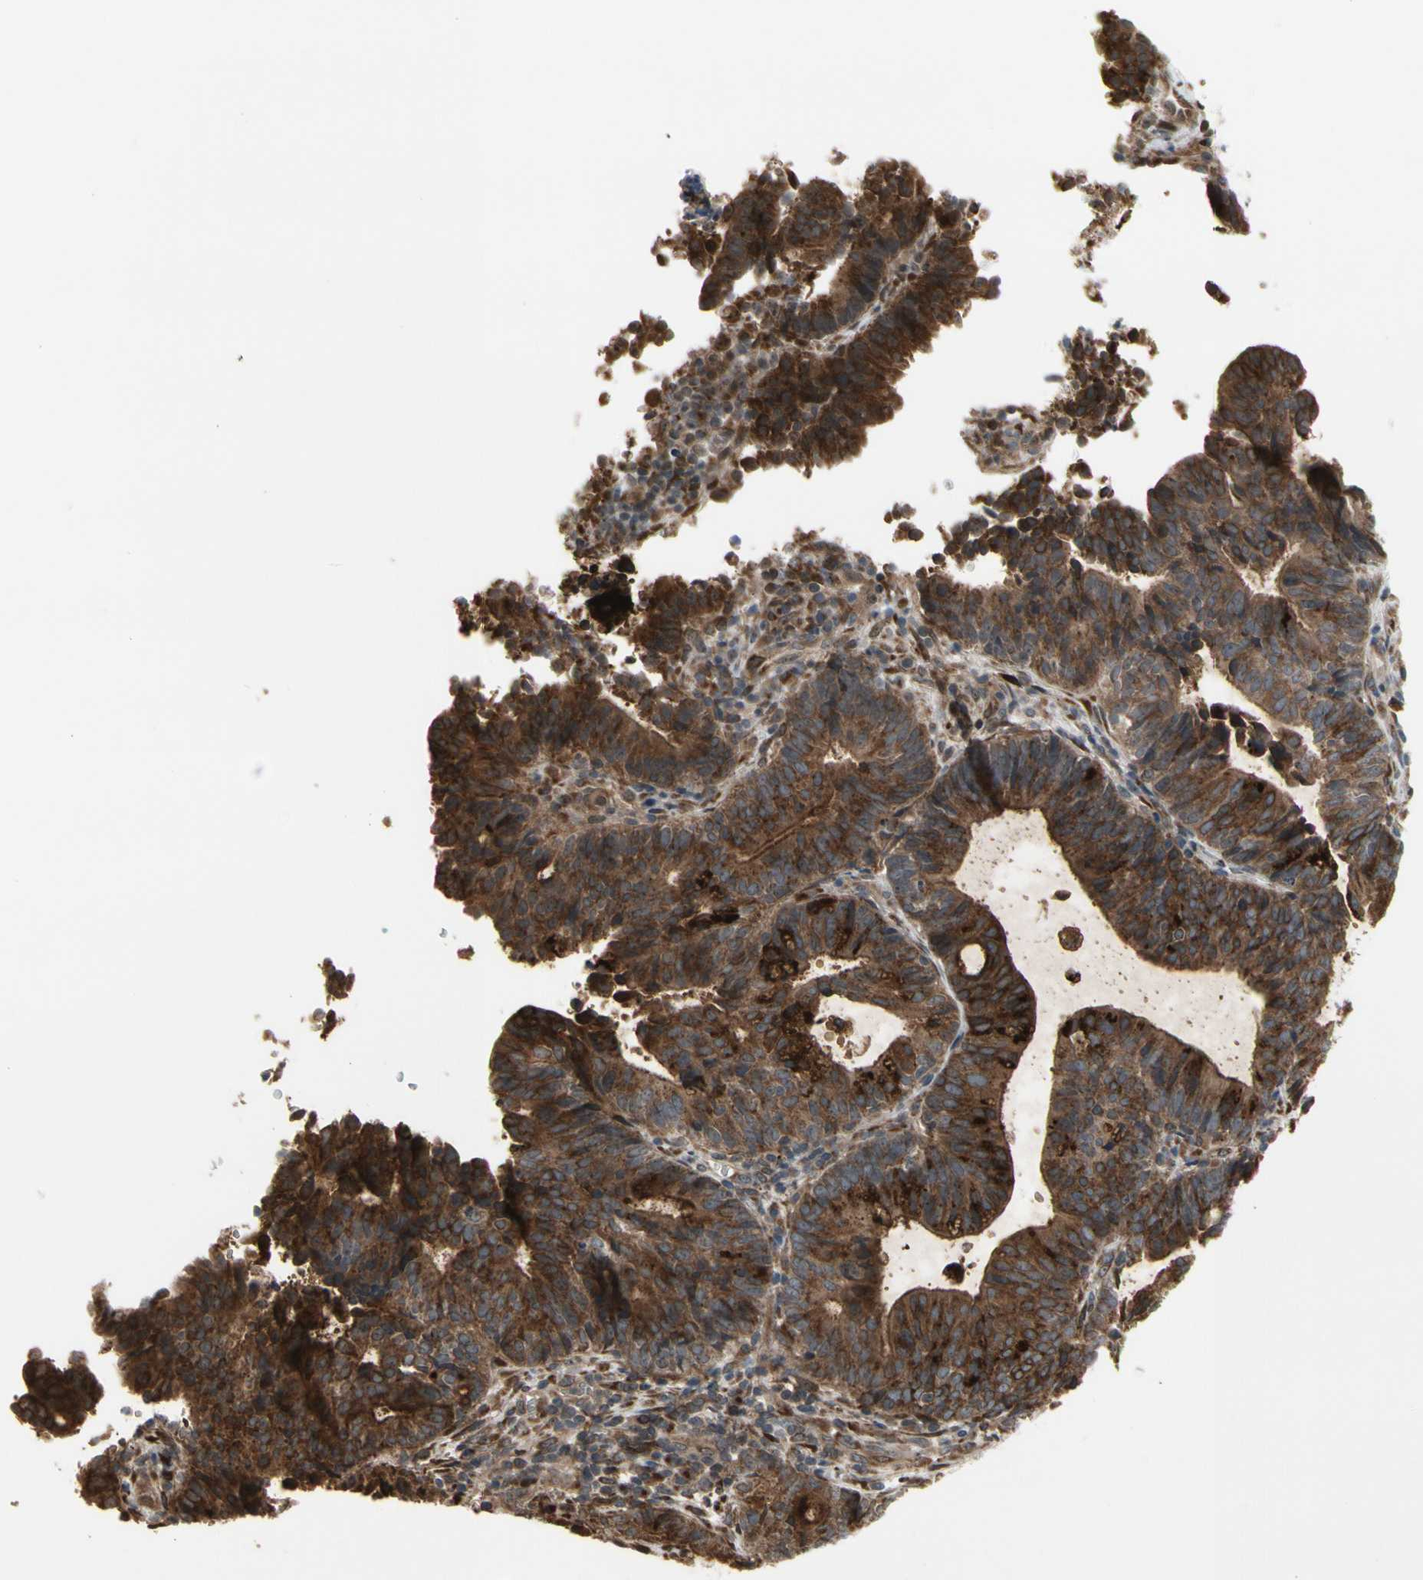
{"staining": {"intensity": "strong", "quantity": ">75%", "location": "cytoplasmic/membranous"}, "tissue": "endometrial cancer", "cell_type": "Tumor cells", "image_type": "cancer", "snomed": [{"axis": "morphology", "description": "Adenocarcinoma, NOS"}, {"axis": "topography", "description": "Uterus"}], "caption": "DAB immunohistochemical staining of human endometrial adenocarcinoma displays strong cytoplasmic/membranous protein positivity in about >75% of tumor cells. (DAB IHC with brightfield microscopy, high magnification).", "gene": "SLC39A9", "patient": {"sex": "female", "age": 83}}